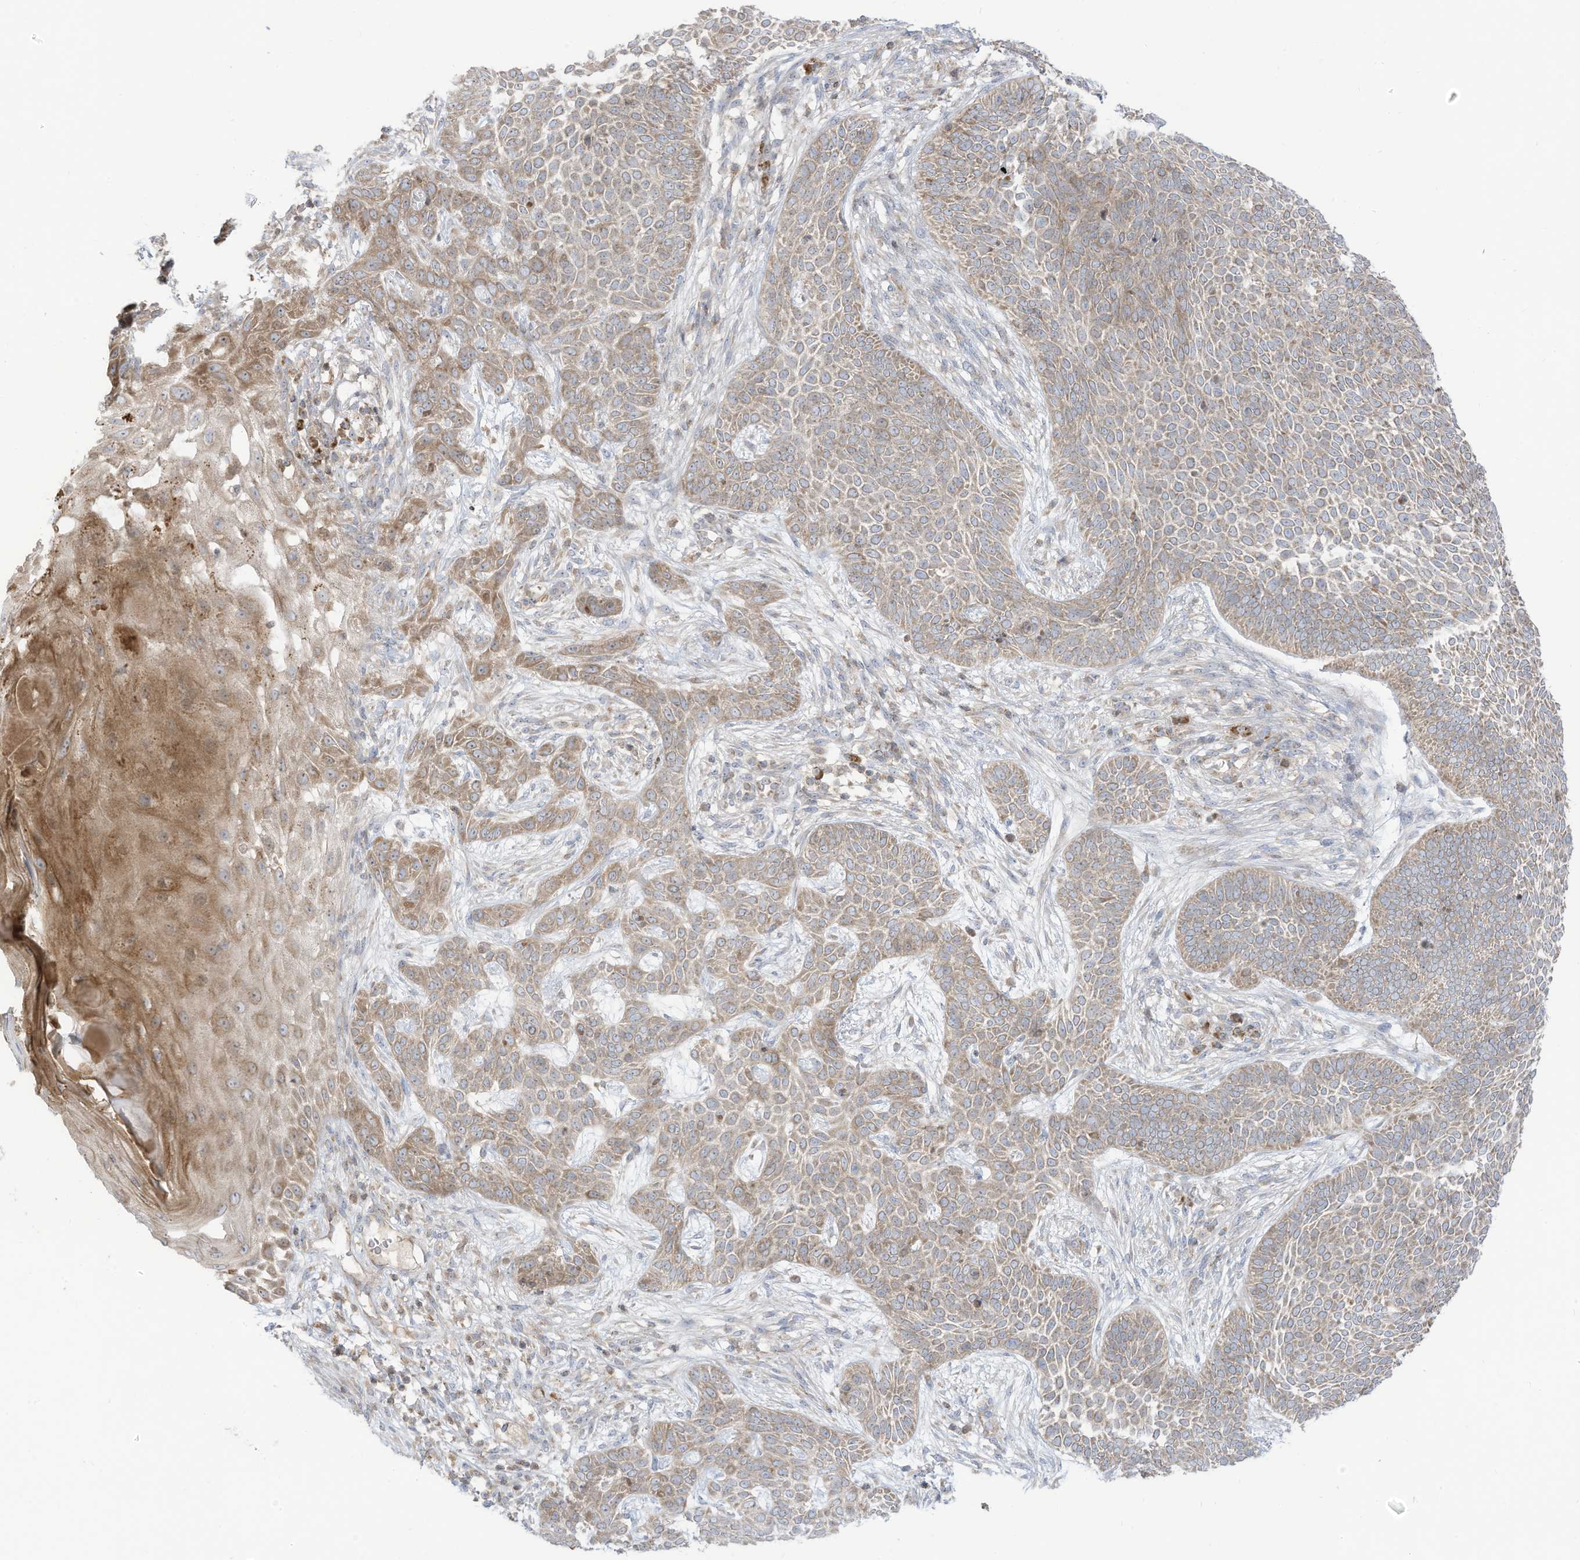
{"staining": {"intensity": "weak", "quantity": ">75%", "location": "cytoplasmic/membranous"}, "tissue": "skin cancer", "cell_type": "Tumor cells", "image_type": "cancer", "snomed": [{"axis": "morphology", "description": "Basal cell carcinoma"}, {"axis": "topography", "description": "Skin"}], "caption": "Skin basal cell carcinoma stained with DAB (3,3'-diaminobenzidine) immunohistochemistry reveals low levels of weak cytoplasmic/membranous expression in about >75% of tumor cells. The protein is shown in brown color, while the nuclei are stained blue.", "gene": "CGAS", "patient": {"sex": "male", "age": 85}}